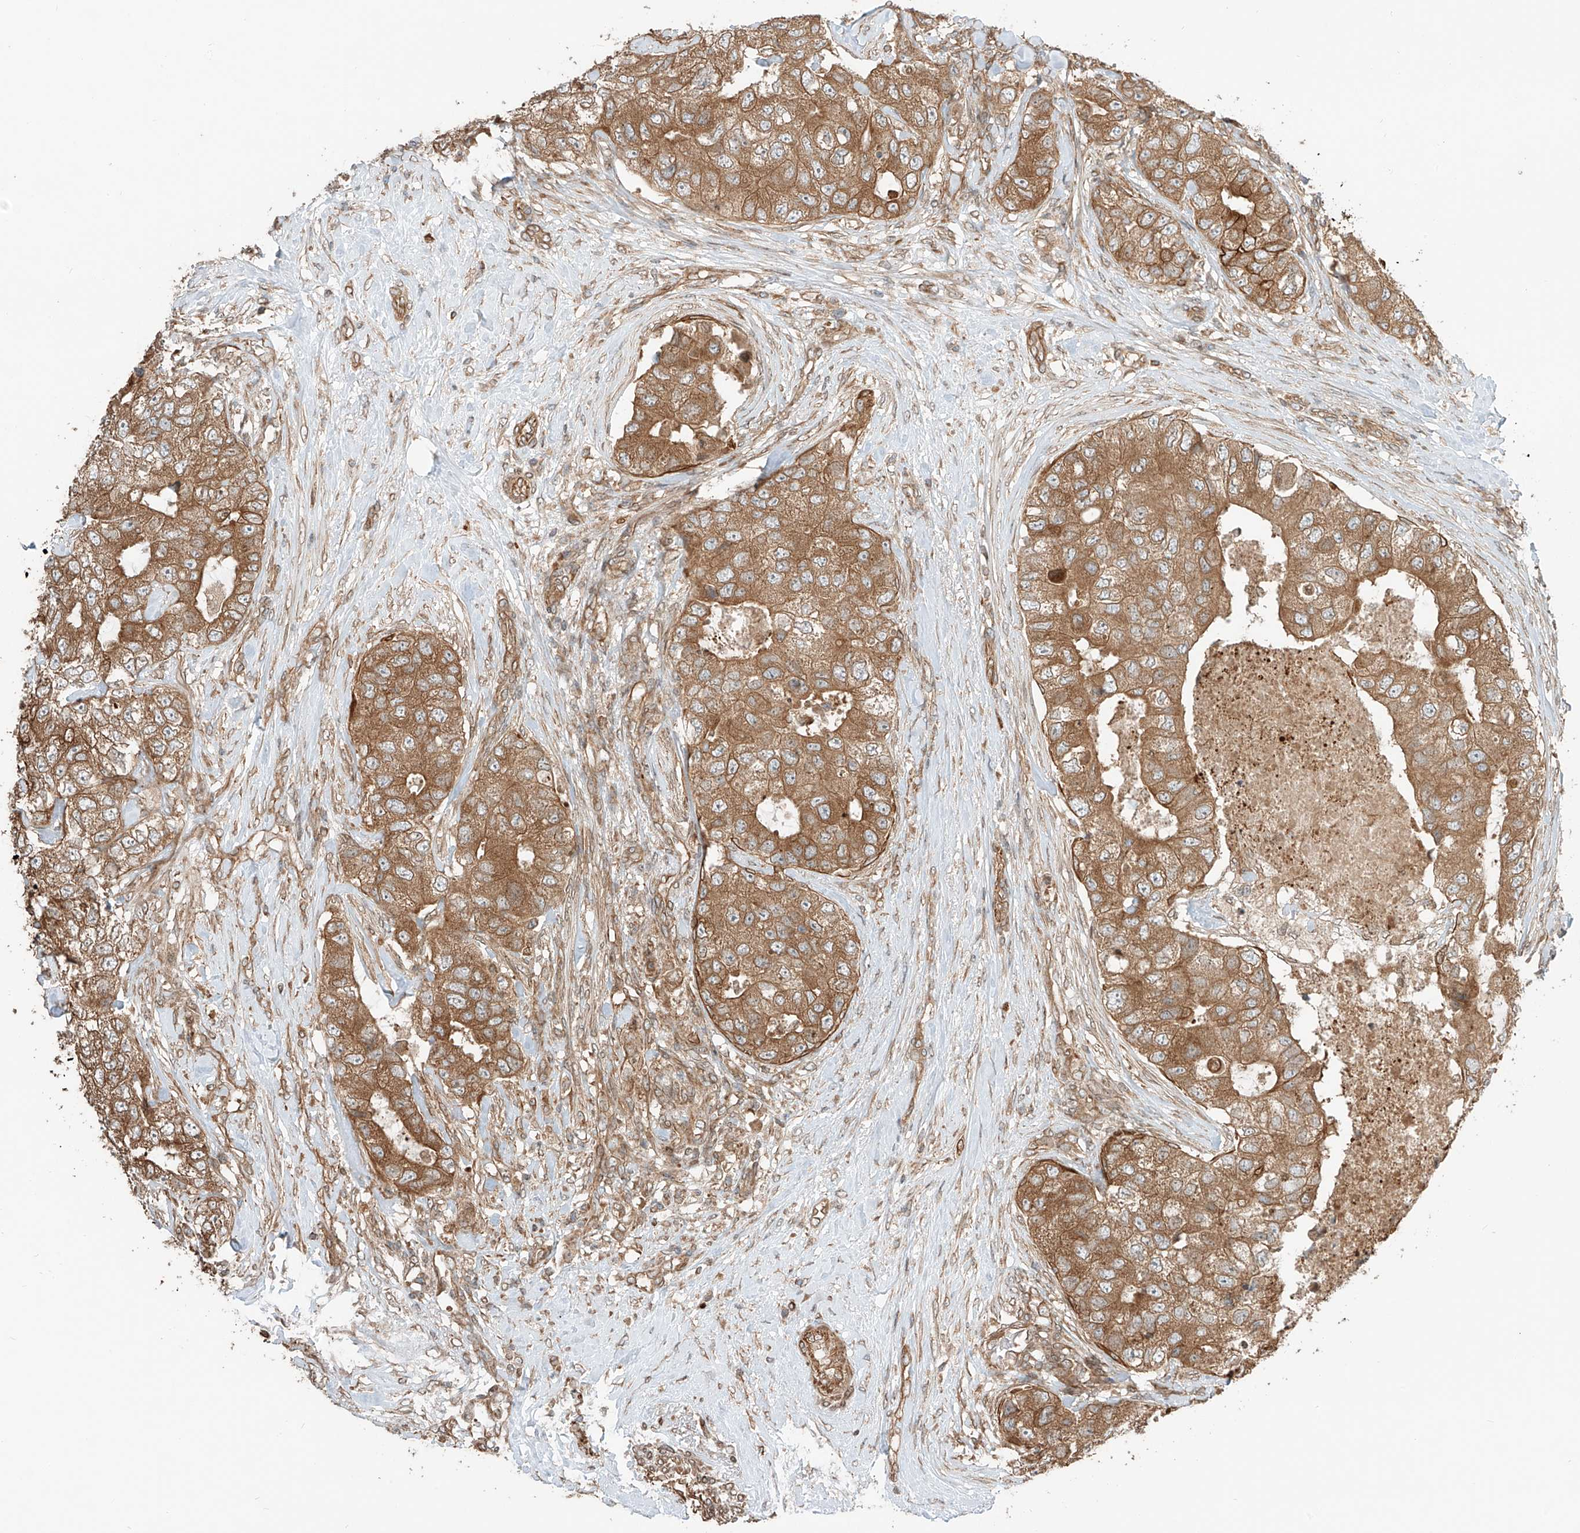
{"staining": {"intensity": "moderate", "quantity": ">75%", "location": "cytoplasmic/membranous"}, "tissue": "breast cancer", "cell_type": "Tumor cells", "image_type": "cancer", "snomed": [{"axis": "morphology", "description": "Duct carcinoma"}, {"axis": "topography", "description": "Breast"}], "caption": "Protein staining of breast cancer (infiltrating ductal carcinoma) tissue reveals moderate cytoplasmic/membranous expression in approximately >75% of tumor cells. (brown staining indicates protein expression, while blue staining denotes nuclei).", "gene": "CEP162", "patient": {"sex": "female", "age": 62}}